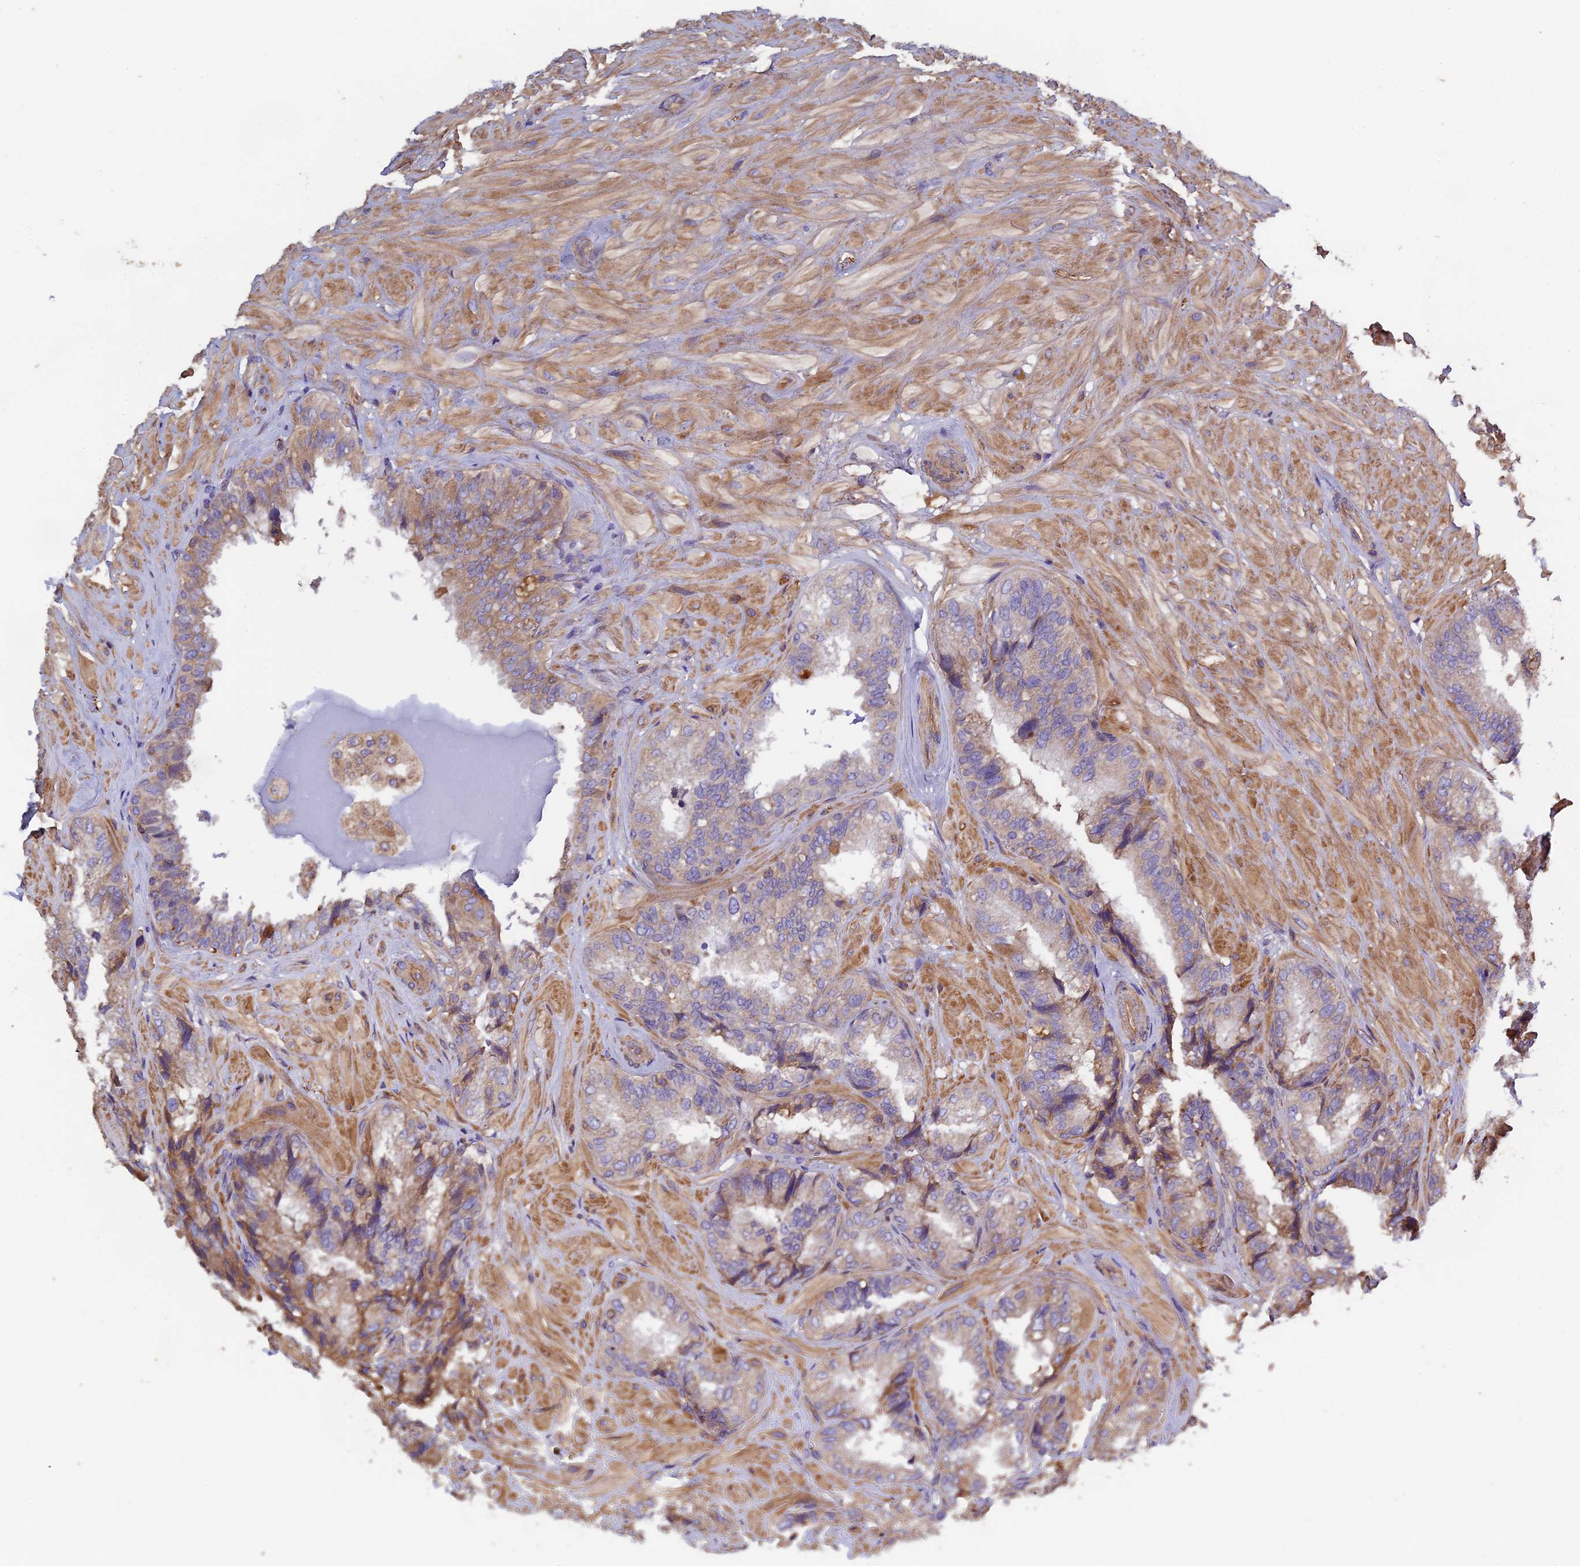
{"staining": {"intensity": "weak", "quantity": "<25%", "location": "cytoplasmic/membranous"}, "tissue": "seminal vesicle", "cell_type": "Glandular cells", "image_type": "normal", "snomed": [{"axis": "morphology", "description": "Normal tissue, NOS"}, {"axis": "topography", "description": "Prostate and seminal vesicle, NOS"}, {"axis": "topography", "description": "Prostate"}, {"axis": "topography", "description": "Seminal veicle"}], "caption": "Immunohistochemical staining of unremarkable human seminal vesicle reveals no significant expression in glandular cells.", "gene": "CCDC153", "patient": {"sex": "male", "age": 67}}